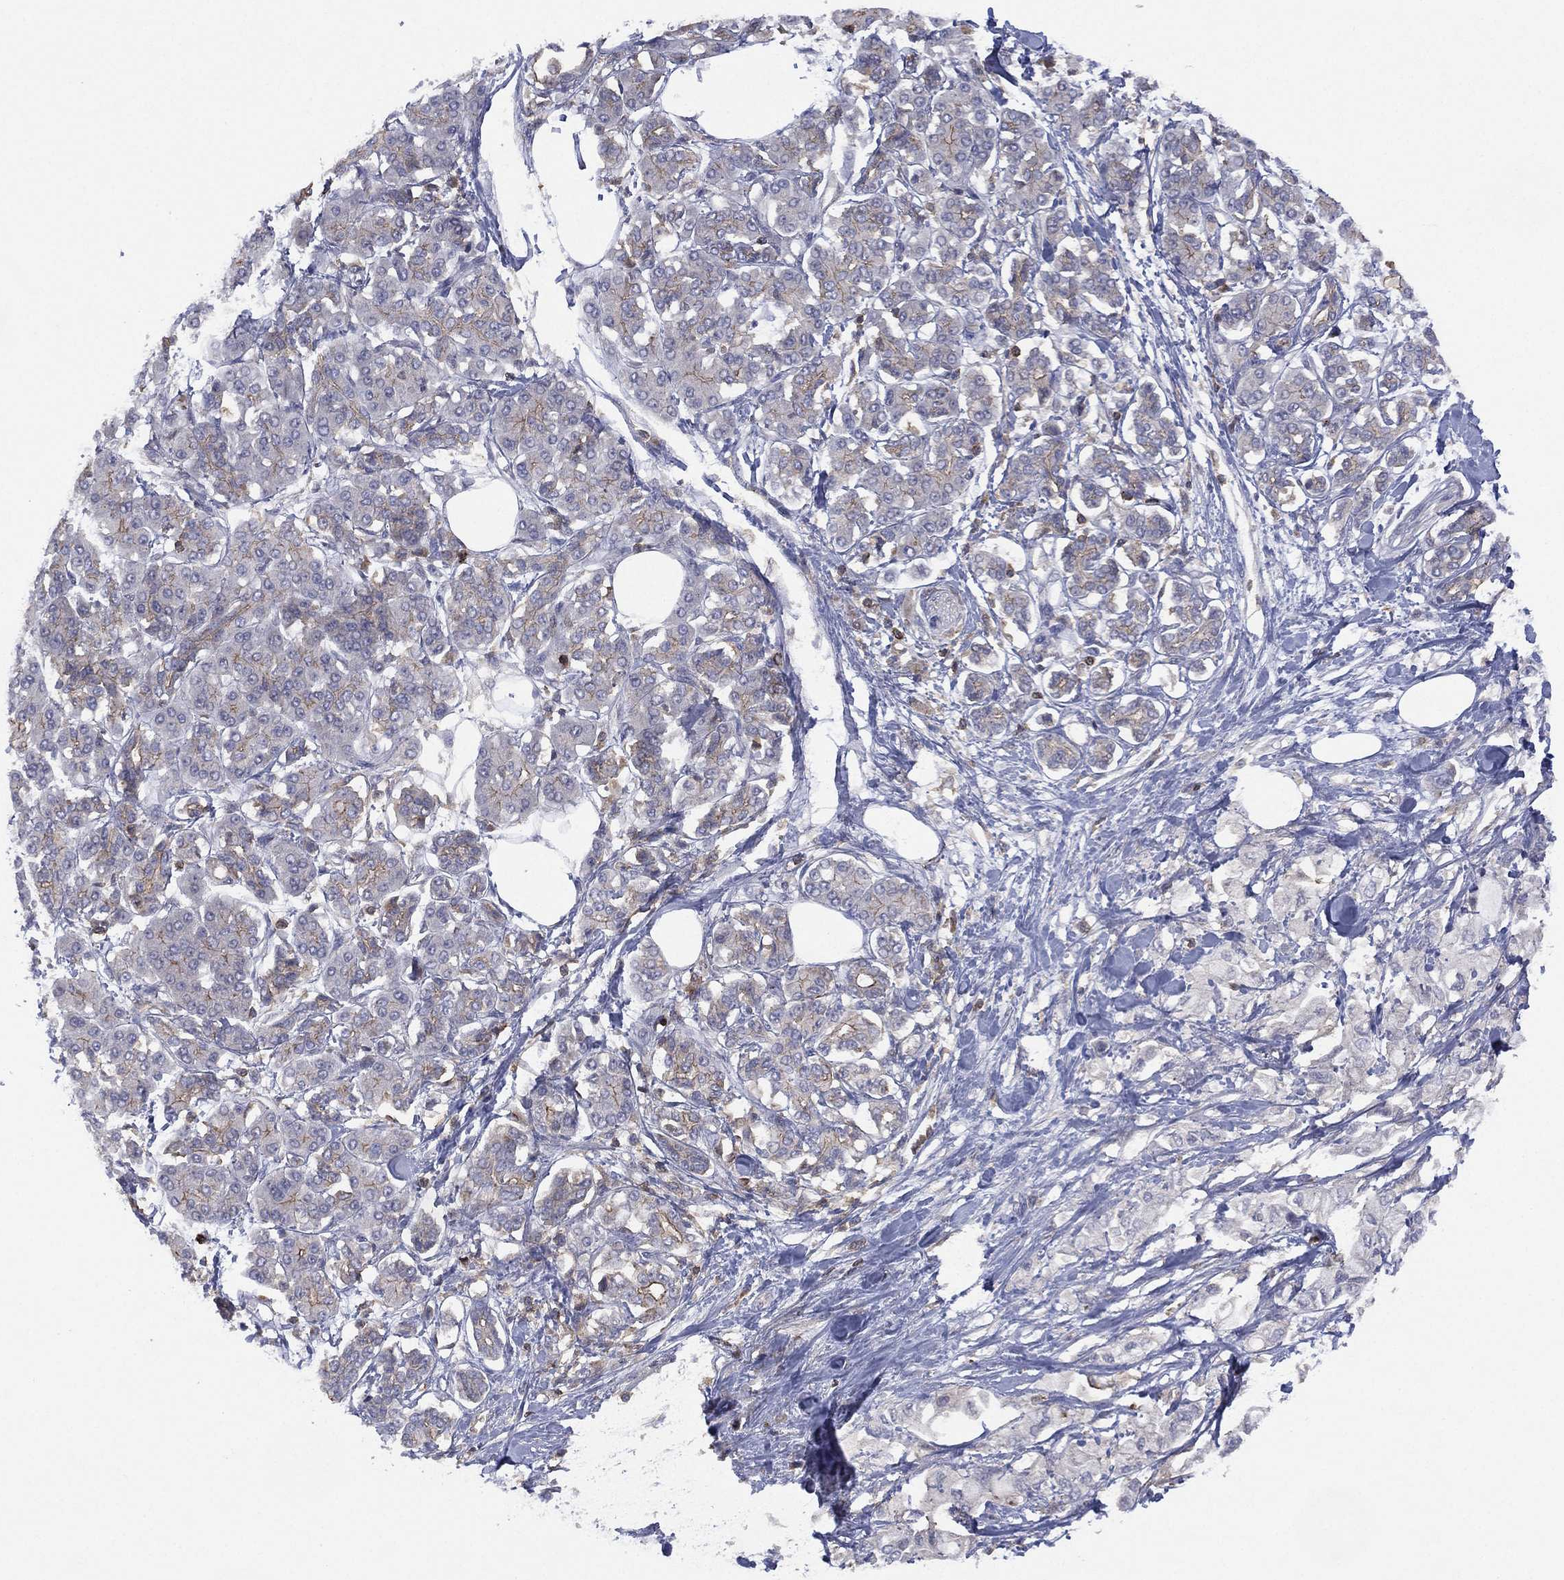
{"staining": {"intensity": "weak", "quantity": "<25%", "location": "cytoplasmic/membranous"}, "tissue": "pancreatic cancer", "cell_type": "Tumor cells", "image_type": "cancer", "snomed": [{"axis": "morphology", "description": "Adenocarcinoma, NOS"}, {"axis": "topography", "description": "Pancreas"}], "caption": "Micrograph shows no significant protein expression in tumor cells of pancreatic cancer (adenocarcinoma).", "gene": "DOCK8", "patient": {"sex": "female", "age": 56}}